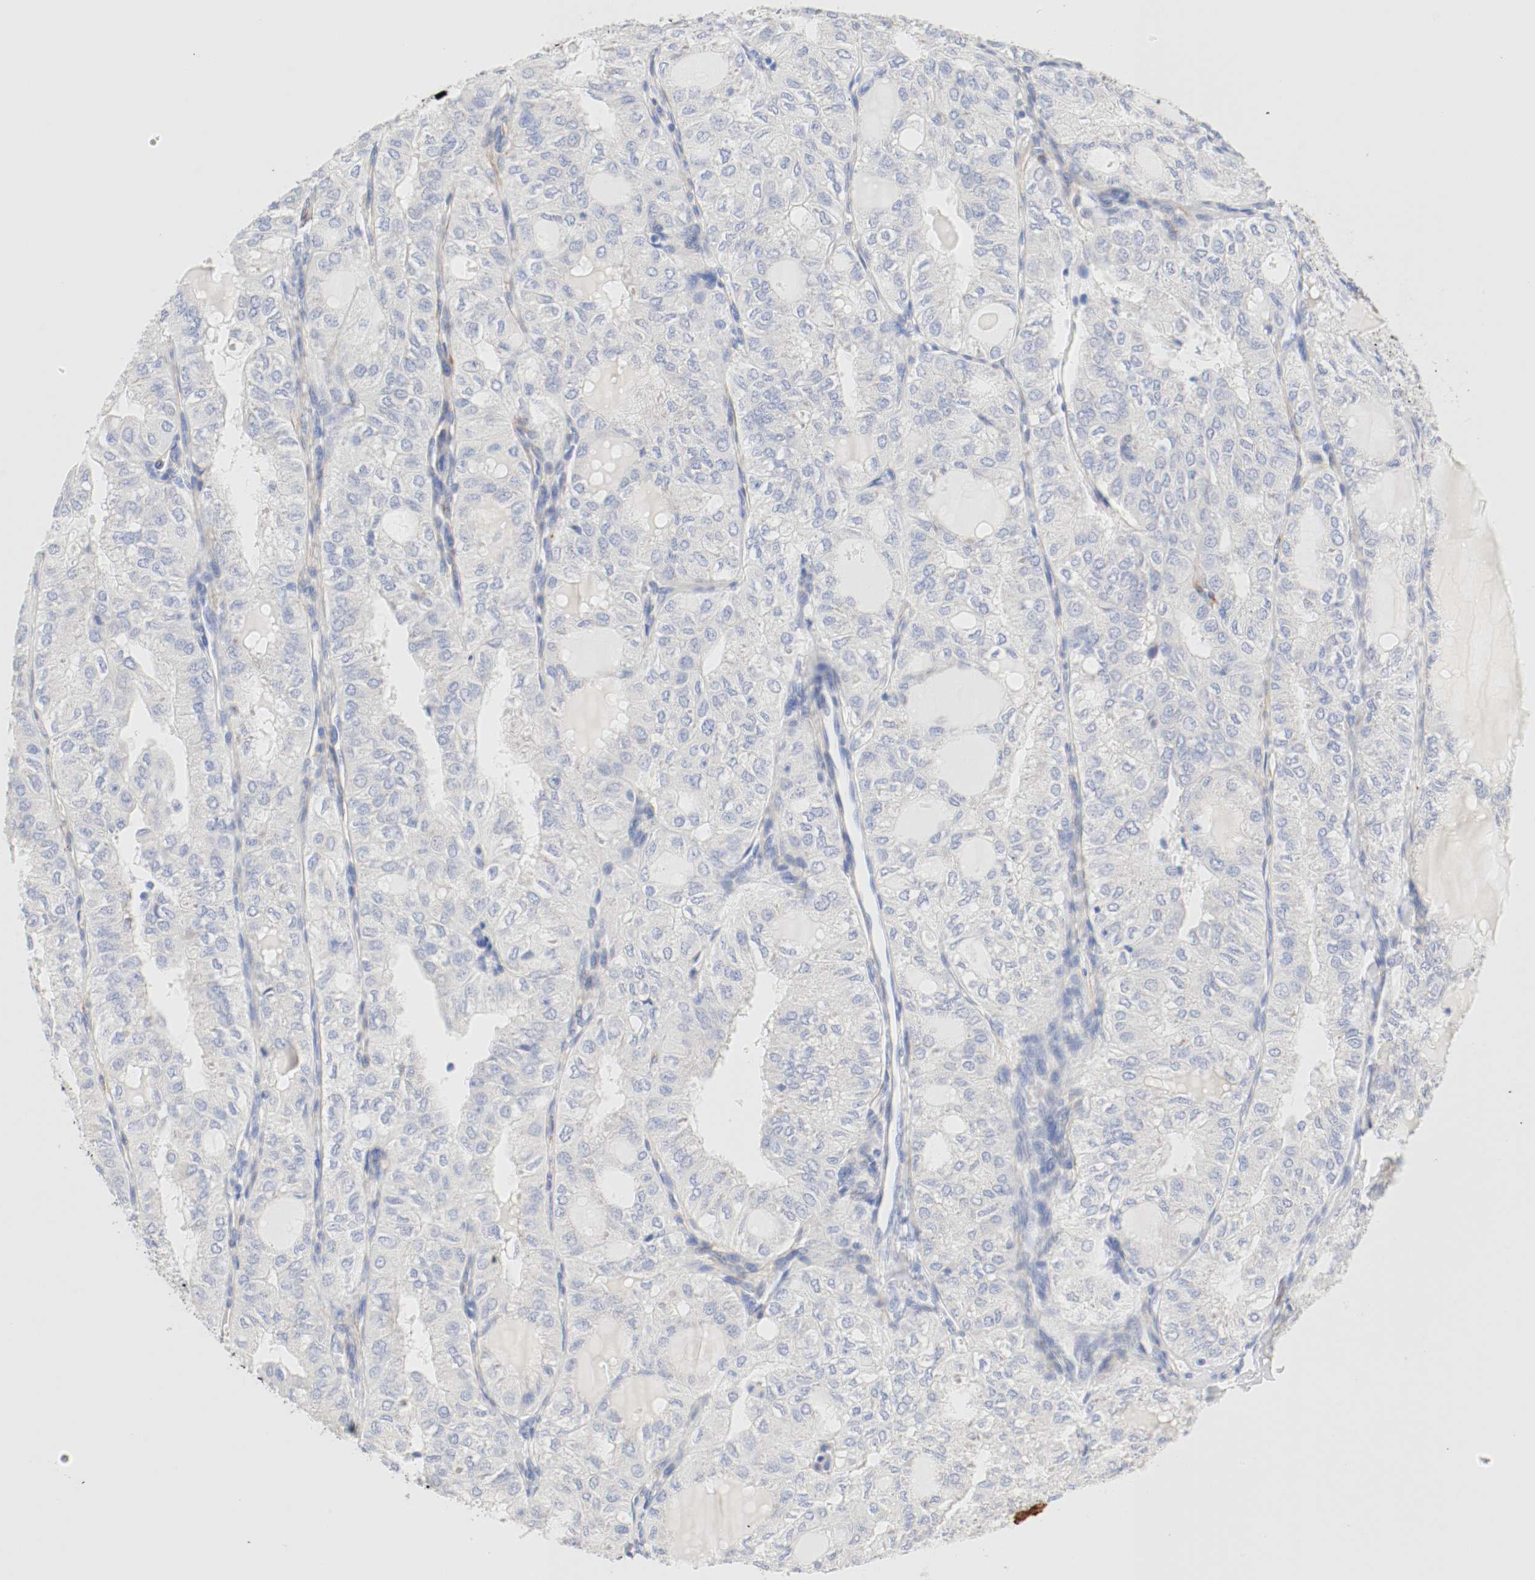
{"staining": {"intensity": "weak", "quantity": "25%-75%", "location": "cytoplasmic/membranous"}, "tissue": "thyroid cancer", "cell_type": "Tumor cells", "image_type": "cancer", "snomed": [{"axis": "morphology", "description": "Follicular adenoma carcinoma, NOS"}, {"axis": "topography", "description": "Thyroid gland"}], "caption": "Follicular adenoma carcinoma (thyroid) was stained to show a protein in brown. There is low levels of weak cytoplasmic/membranous staining in approximately 25%-75% of tumor cells.", "gene": "GIT1", "patient": {"sex": "male", "age": 75}}